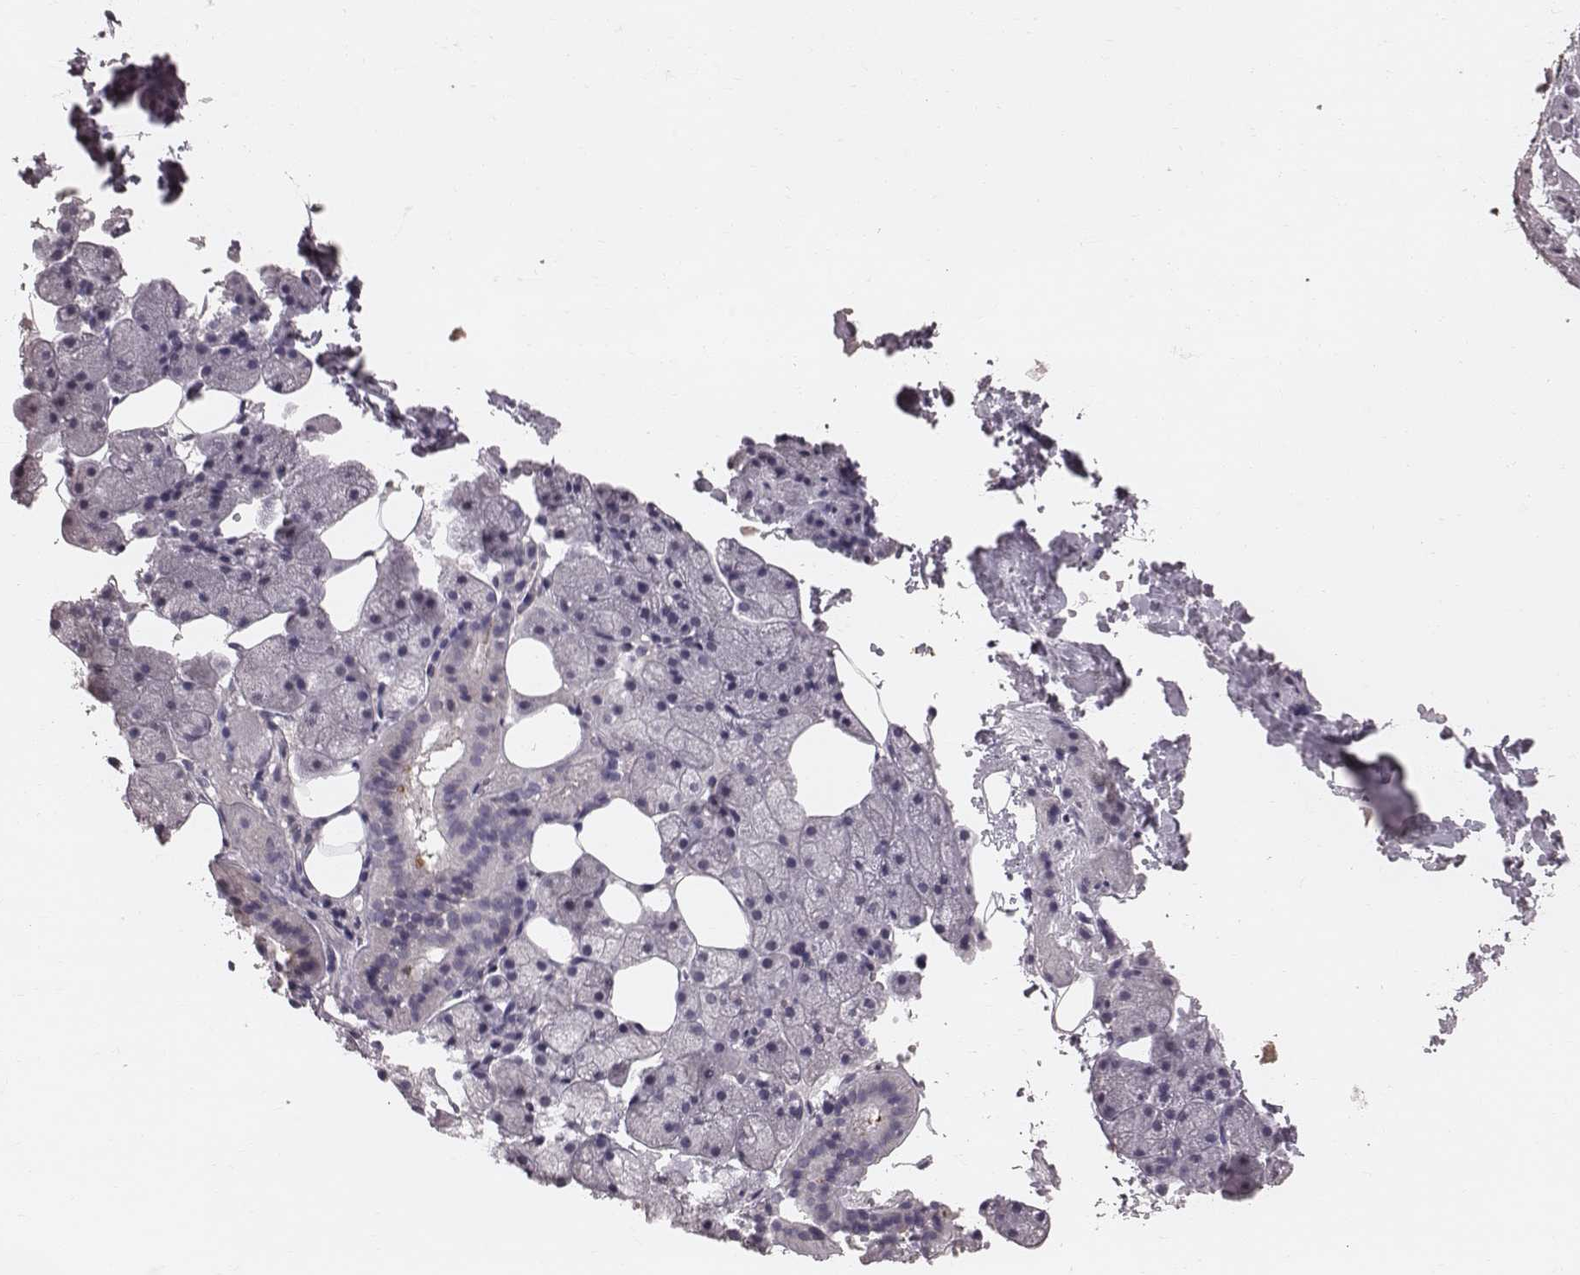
{"staining": {"intensity": "moderate", "quantity": "<25%", "location": "cytoplasmic/membranous"}, "tissue": "salivary gland", "cell_type": "Glandular cells", "image_type": "normal", "snomed": [{"axis": "morphology", "description": "Normal tissue, NOS"}, {"axis": "topography", "description": "Salivary gland"}], "caption": "High-magnification brightfield microscopy of benign salivary gland stained with DAB (3,3'-diaminobenzidine) (brown) and counterstained with hematoxylin (blue). glandular cells exhibit moderate cytoplasmic/membranous positivity is present in about<25% of cells.", "gene": "CFTR", "patient": {"sex": "male", "age": 38}}